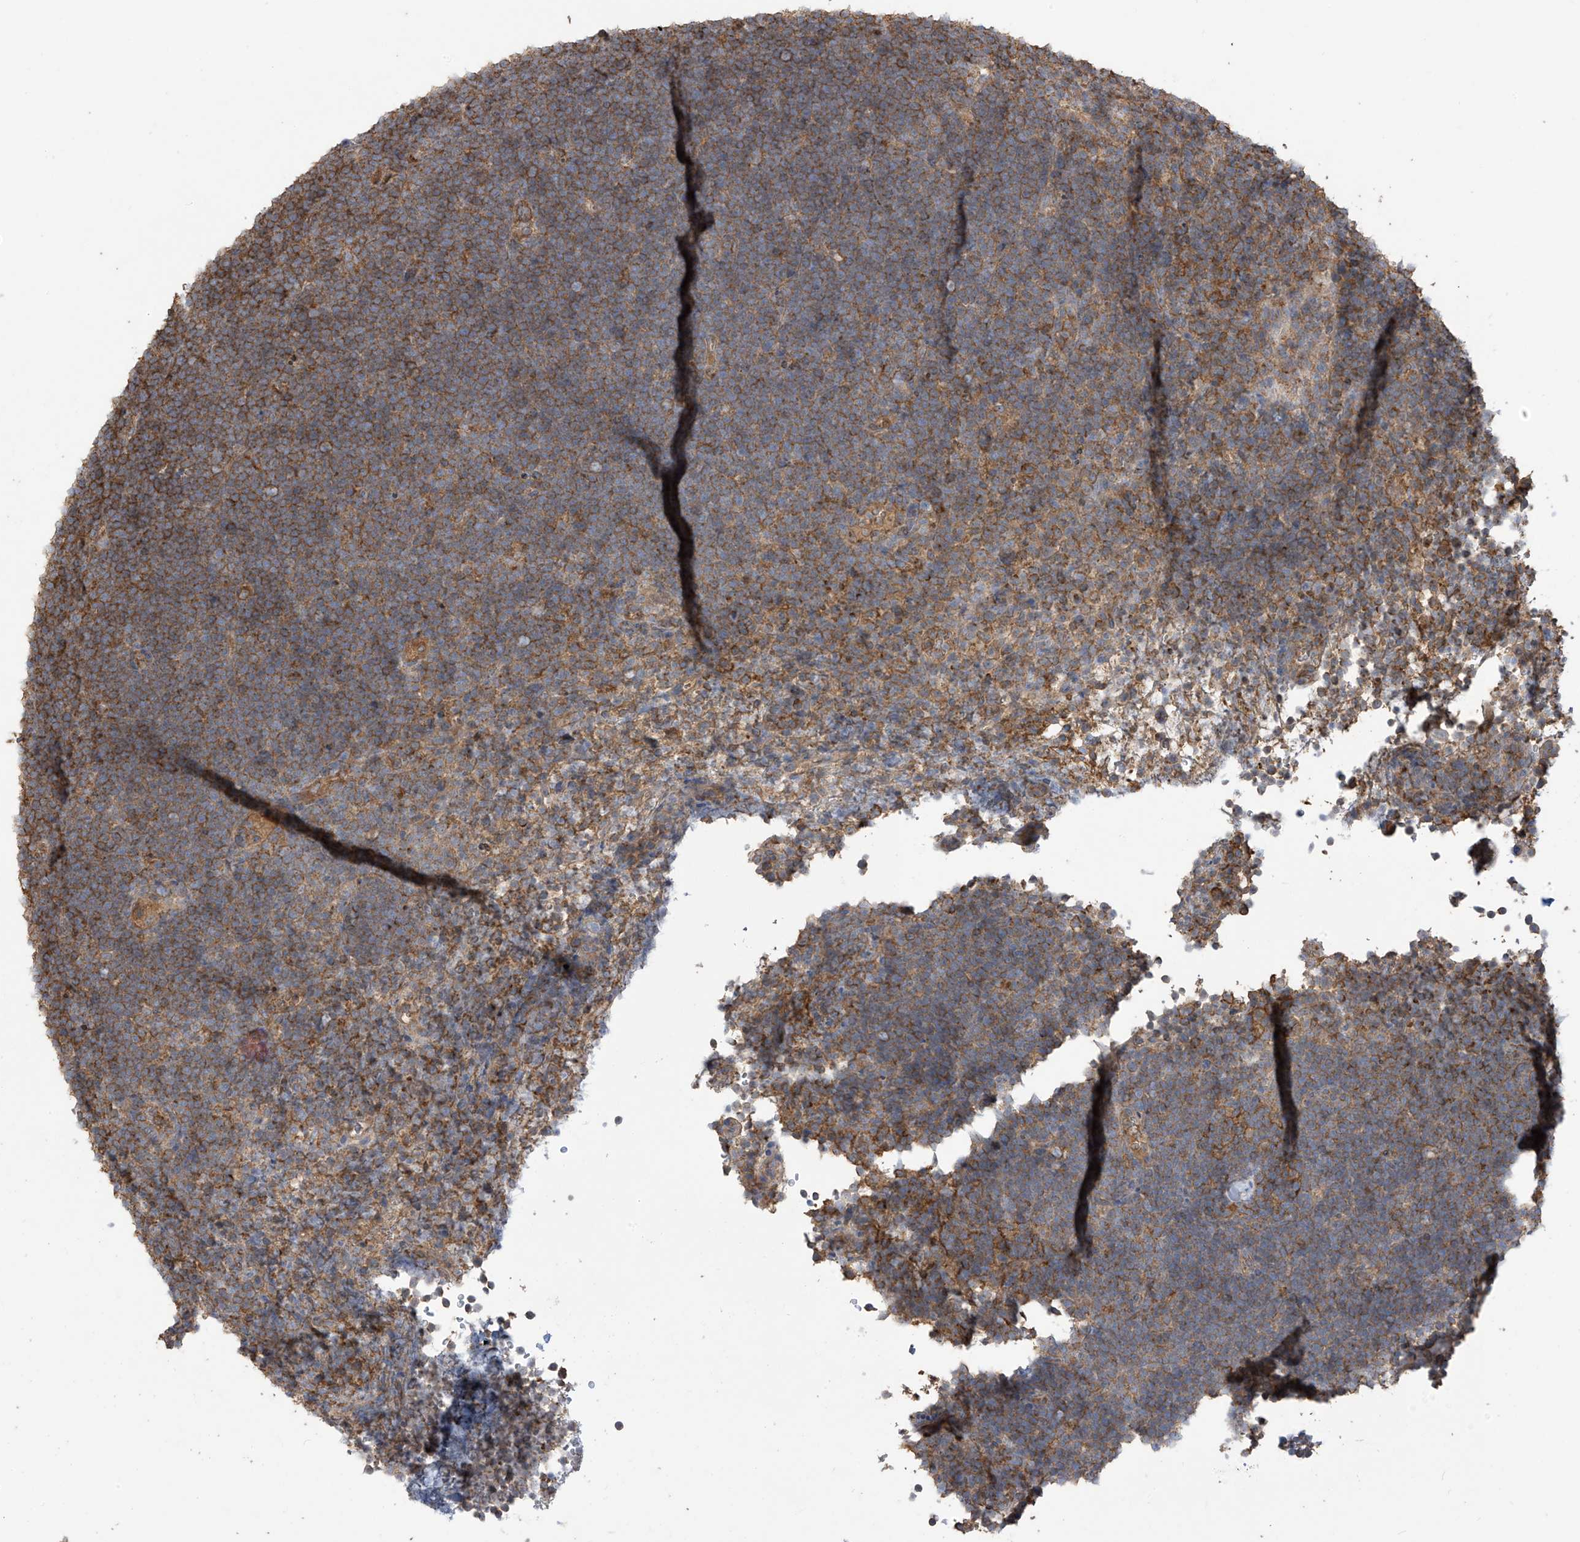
{"staining": {"intensity": "moderate", "quantity": ">75%", "location": "cytoplasmic/membranous"}, "tissue": "lymphoma", "cell_type": "Tumor cells", "image_type": "cancer", "snomed": [{"axis": "morphology", "description": "Malignant lymphoma, non-Hodgkin's type, High grade"}, {"axis": "topography", "description": "Lymph node"}], "caption": "This micrograph displays immunohistochemistry staining of lymphoma, with medium moderate cytoplasmic/membranous positivity in approximately >75% of tumor cells.", "gene": "COX10", "patient": {"sex": "male", "age": 13}}